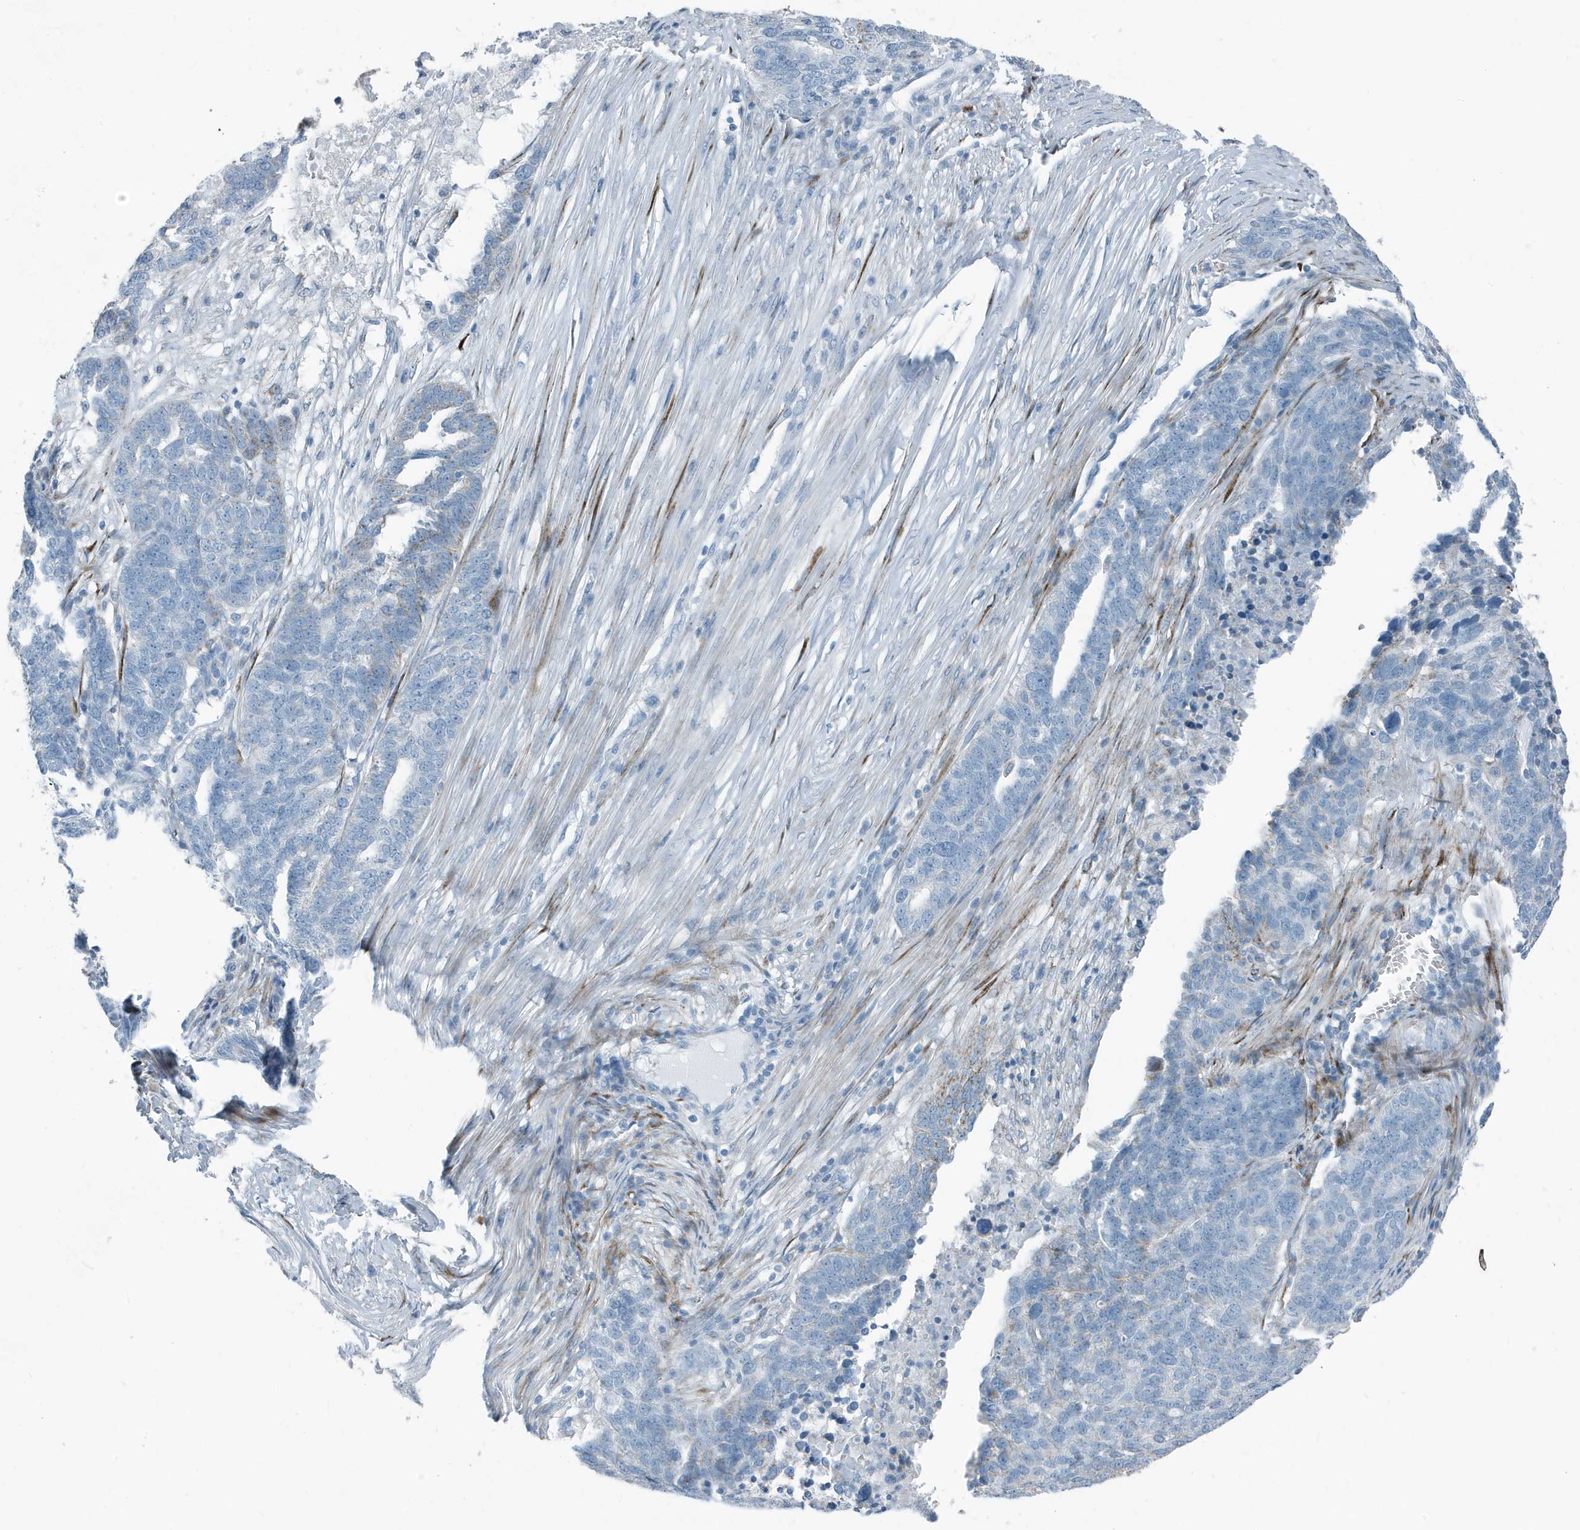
{"staining": {"intensity": "negative", "quantity": "none", "location": "none"}, "tissue": "ovarian cancer", "cell_type": "Tumor cells", "image_type": "cancer", "snomed": [{"axis": "morphology", "description": "Cystadenocarcinoma, serous, NOS"}, {"axis": "topography", "description": "Ovary"}], "caption": "This photomicrograph is of ovarian cancer (serous cystadenocarcinoma) stained with immunohistochemistry (IHC) to label a protein in brown with the nuclei are counter-stained blue. There is no positivity in tumor cells.", "gene": "FAM162A", "patient": {"sex": "female", "age": 59}}